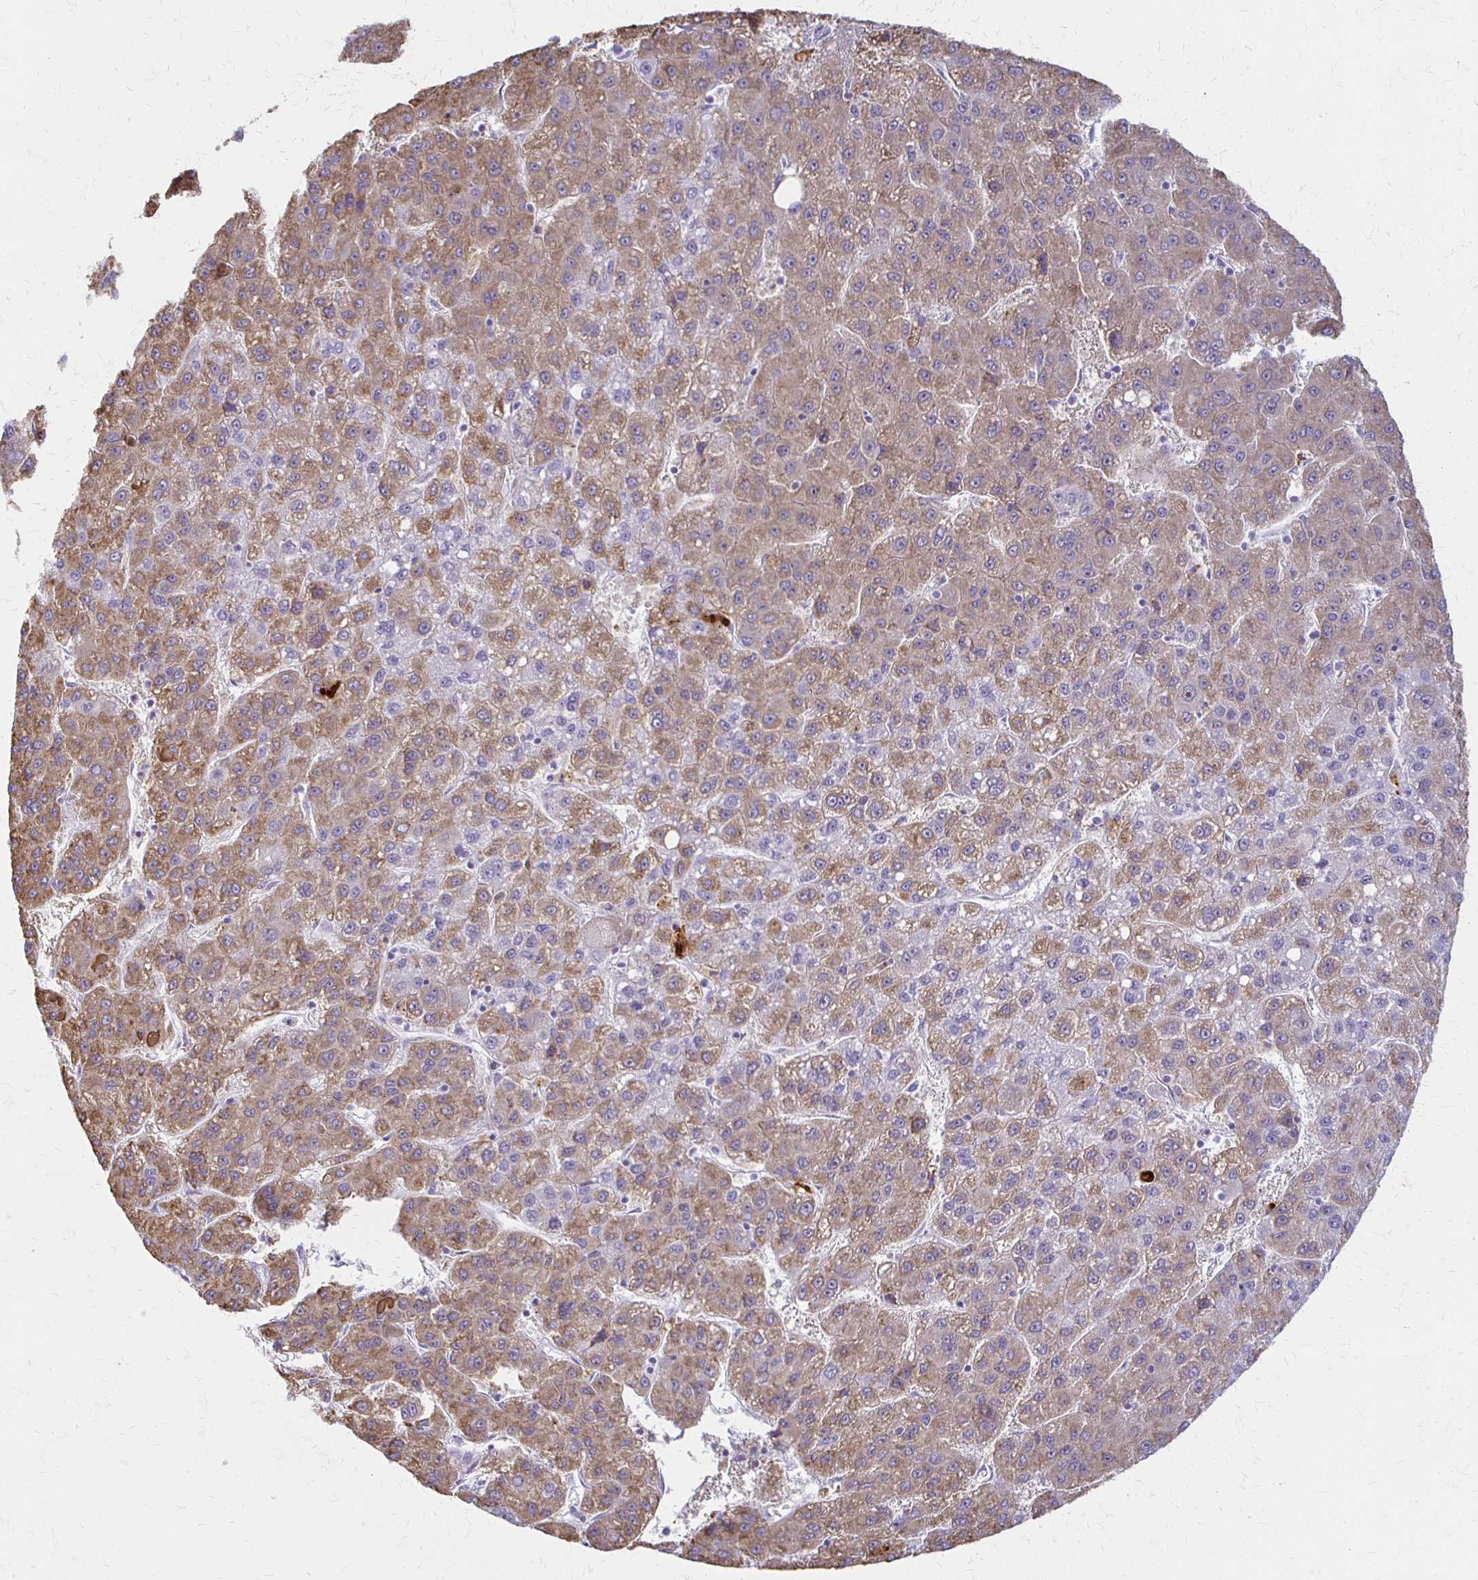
{"staining": {"intensity": "weak", "quantity": ">75%", "location": "cytoplasmic/membranous"}, "tissue": "liver cancer", "cell_type": "Tumor cells", "image_type": "cancer", "snomed": [{"axis": "morphology", "description": "Carcinoma, Hepatocellular, NOS"}, {"axis": "topography", "description": "Liver"}], "caption": "A histopathology image showing weak cytoplasmic/membranous staining in about >75% of tumor cells in hepatocellular carcinoma (liver), as visualized by brown immunohistochemical staining.", "gene": "ACP5", "patient": {"sex": "female", "age": 82}}